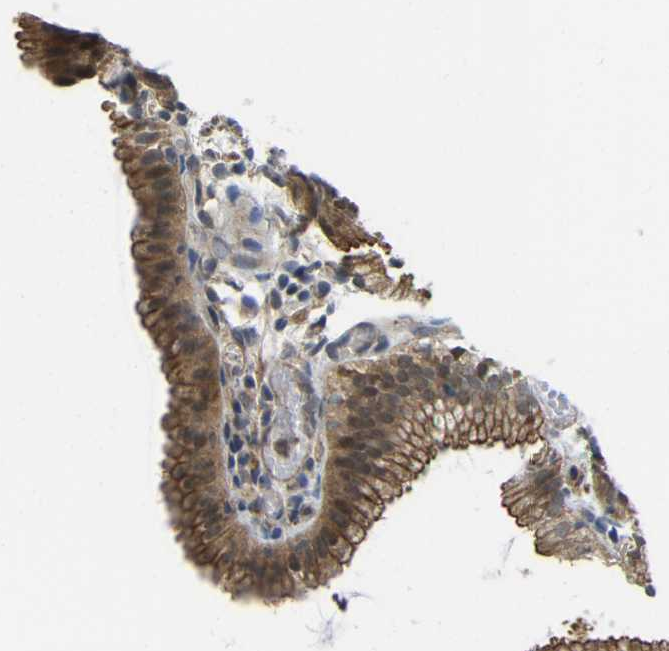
{"staining": {"intensity": "moderate", "quantity": ">75%", "location": "cytoplasmic/membranous"}, "tissue": "gallbladder", "cell_type": "Glandular cells", "image_type": "normal", "snomed": [{"axis": "morphology", "description": "Normal tissue, NOS"}, {"axis": "topography", "description": "Gallbladder"}], "caption": "Normal gallbladder demonstrates moderate cytoplasmic/membranous staining in approximately >75% of glandular cells The staining is performed using DAB brown chromogen to label protein expression. The nuclei are counter-stained blue using hematoxylin..", "gene": "SERPINB5", "patient": {"sex": "female", "age": 26}}